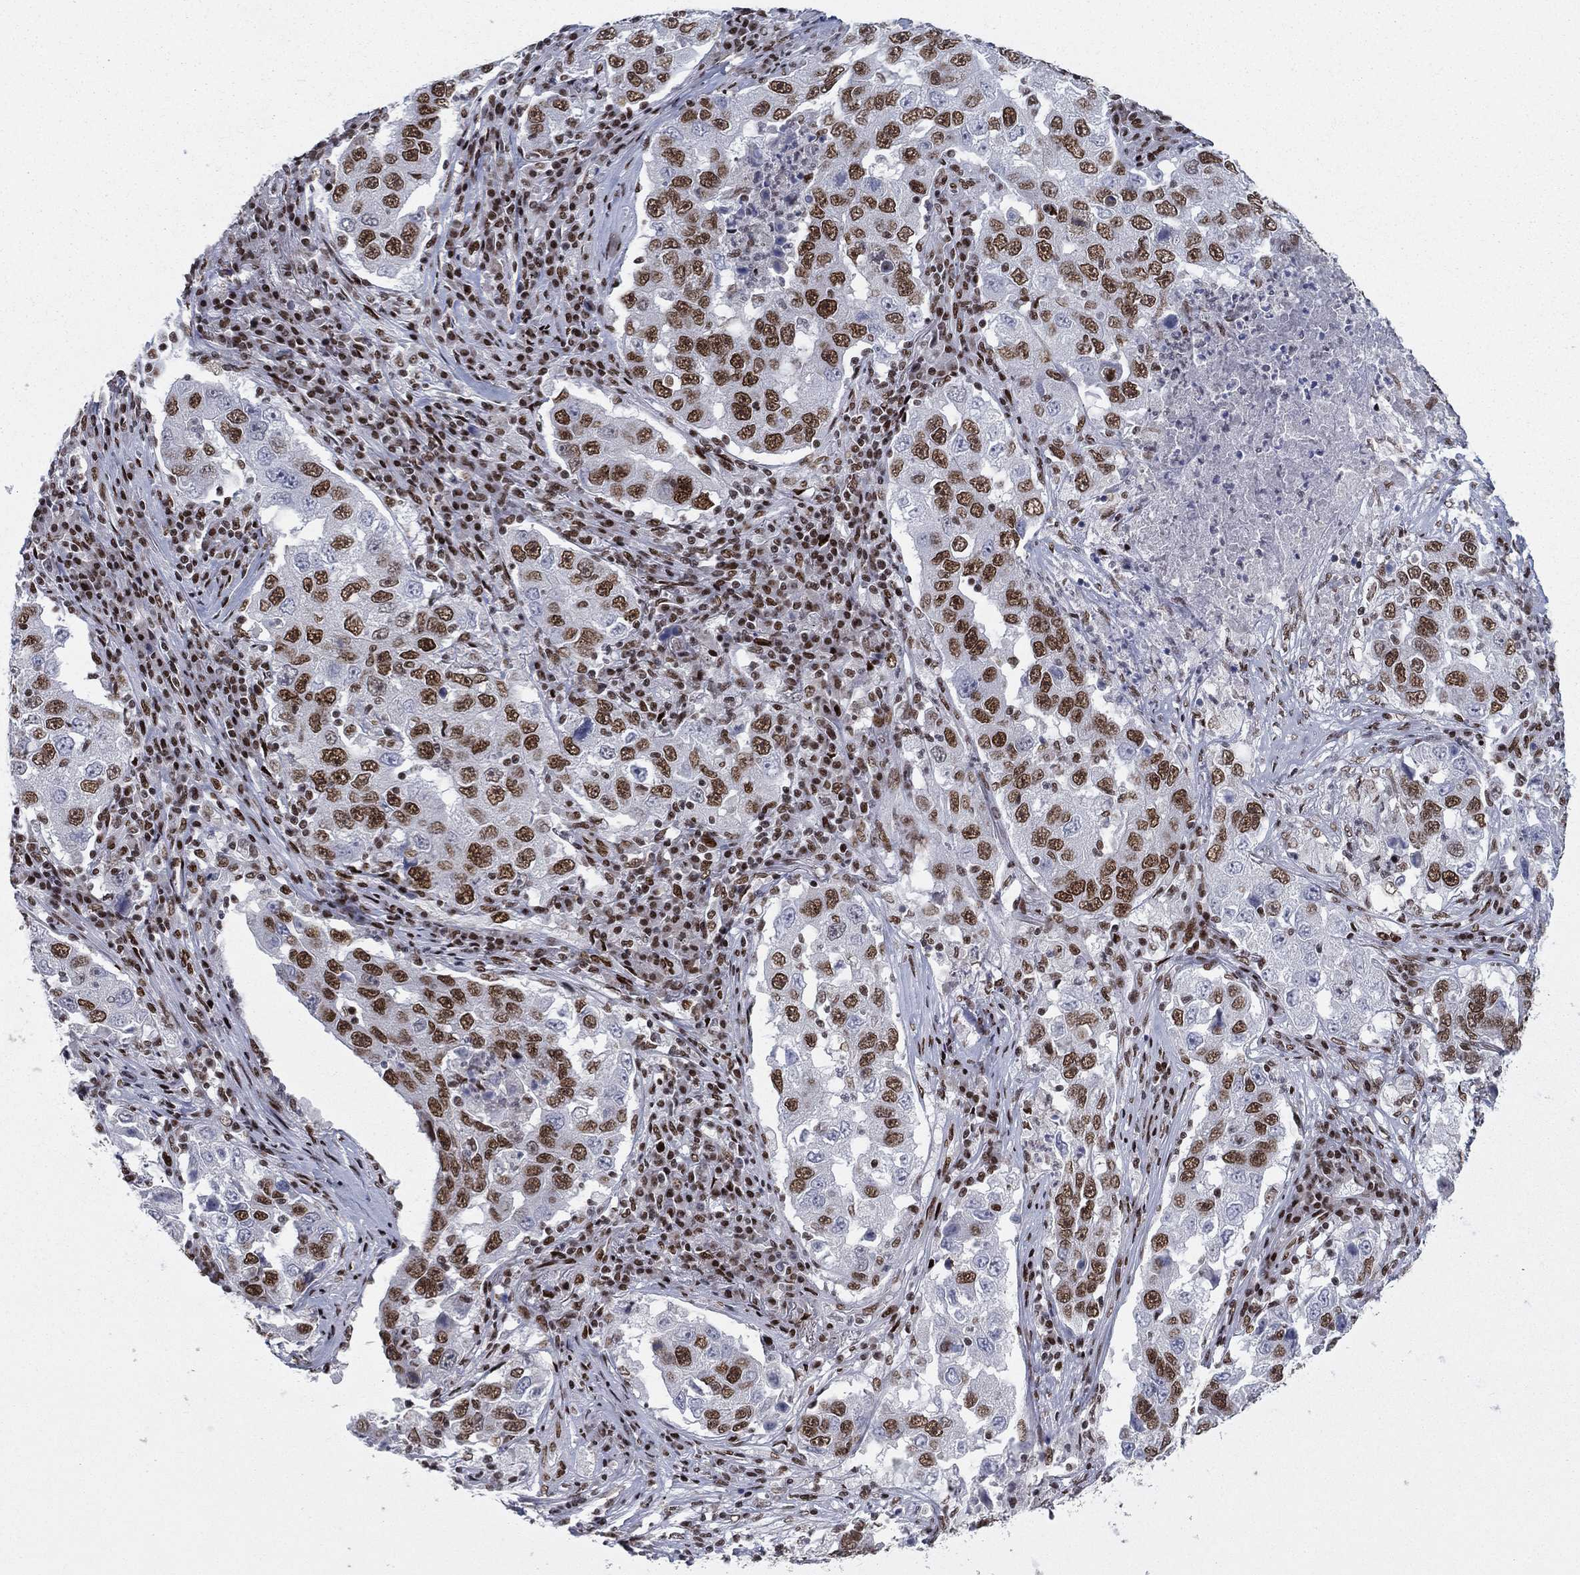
{"staining": {"intensity": "strong", "quantity": ">75%", "location": "nuclear"}, "tissue": "lung cancer", "cell_type": "Tumor cells", "image_type": "cancer", "snomed": [{"axis": "morphology", "description": "Adenocarcinoma, NOS"}, {"axis": "topography", "description": "Lung"}], "caption": "A brown stain shows strong nuclear staining of a protein in human lung cancer tumor cells.", "gene": "RTF1", "patient": {"sex": "male", "age": 73}}